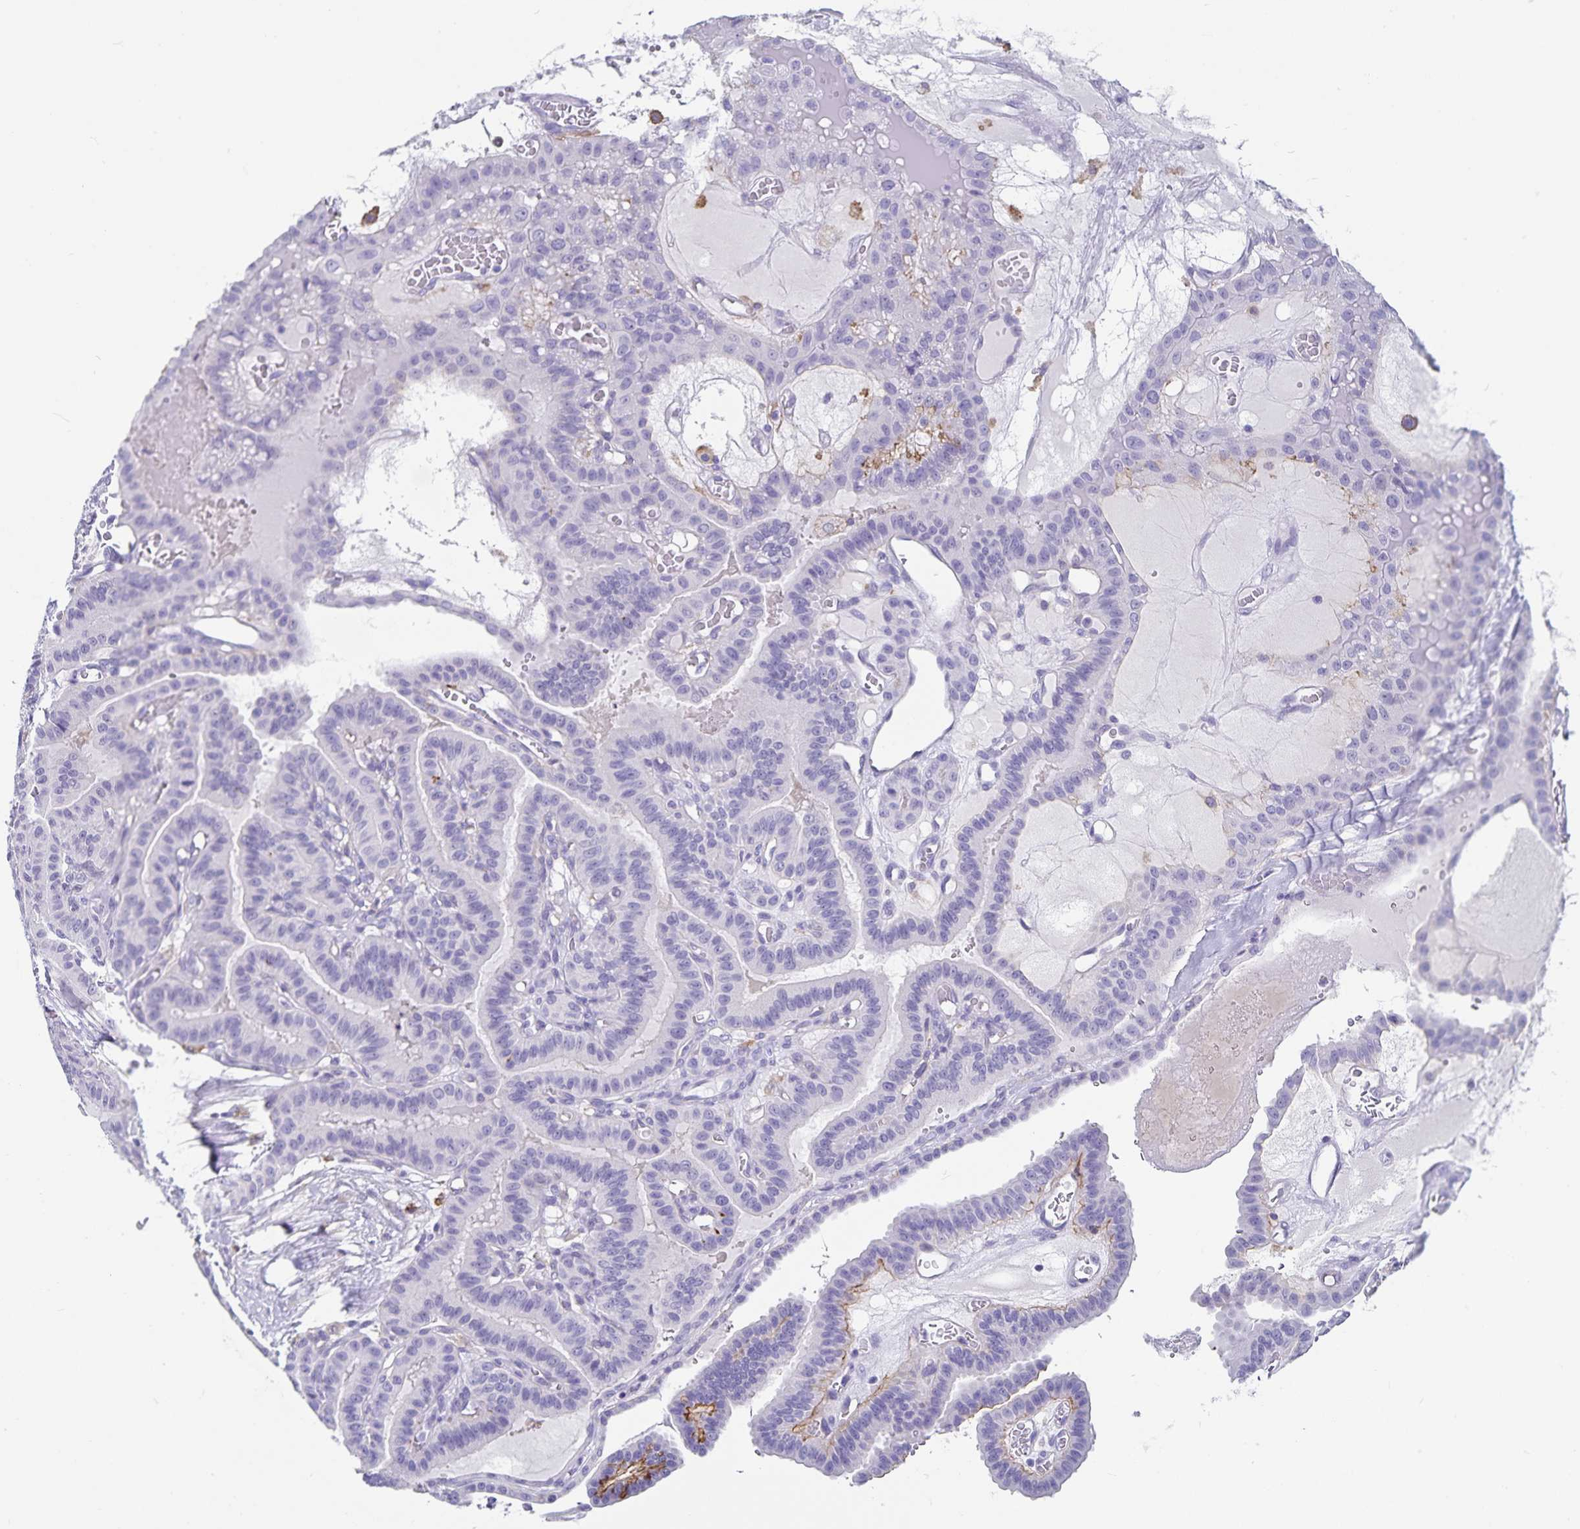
{"staining": {"intensity": "negative", "quantity": "none", "location": "none"}, "tissue": "thyroid cancer", "cell_type": "Tumor cells", "image_type": "cancer", "snomed": [{"axis": "morphology", "description": "Papillary adenocarcinoma, NOS"}, {"axis": "topography", "description": "Thyroid gland"}], "caption": "The image reveals no significant staining in tumor cells of thyroid cancer (papillary adenocarcinoma).", "gene": "PLAC1", "patient": {"sex": "male", "age": 87}}